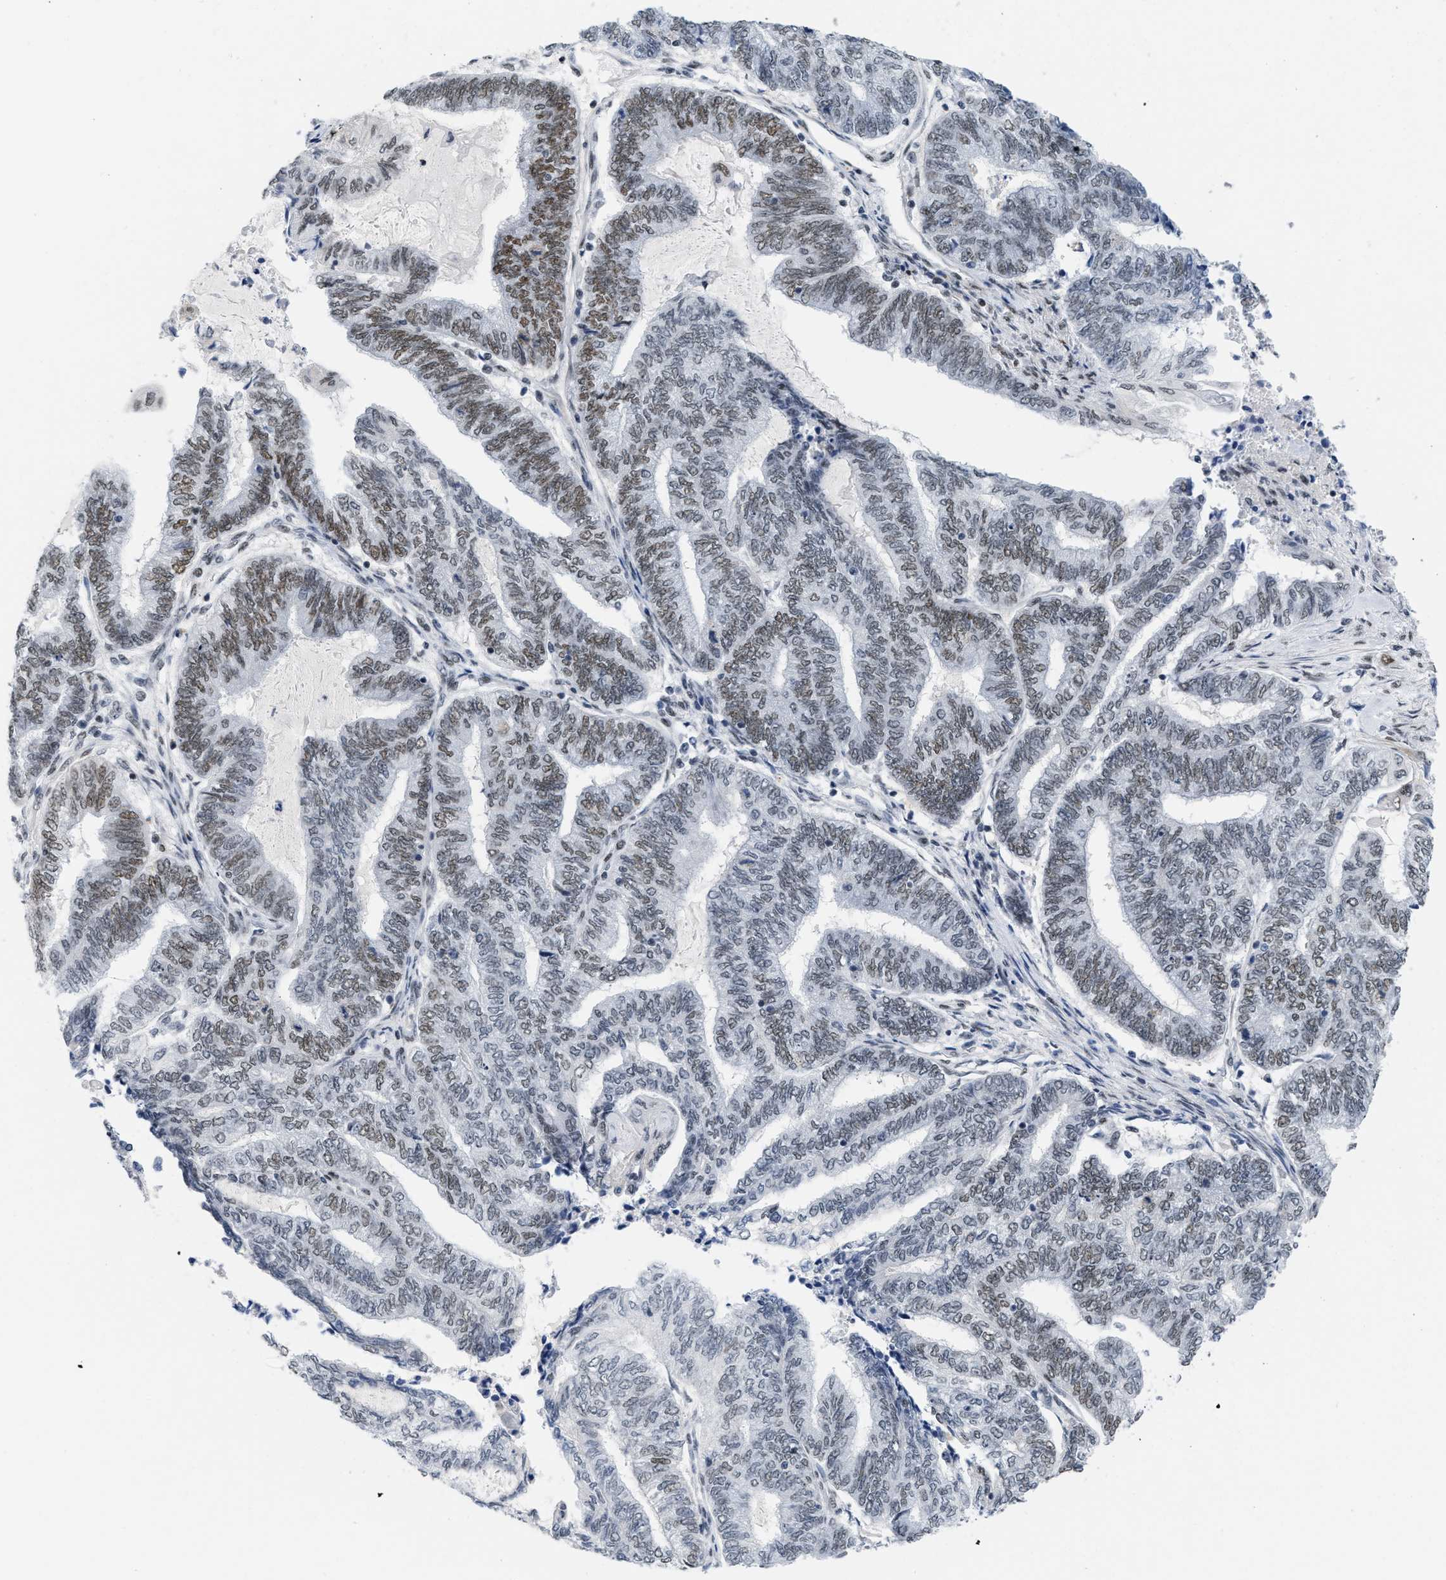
{"staining": {"intensity": "moderate", "quantity": ">75%", "location": "nuclear"}, "tissue": "endometrial cancer", "cell_type": "Tumor cells", "image_type": "cancer", "snomed": [{"axis": "morphology", "description": "Adenocarcinoma, NOS"}, {"axis": "topography", "description": "Uterus"}, {"axis": "topography", "description": "Endometrium"}], "caption": "The histopathology image shows a brown stain indicating the presence of a protein in the nuclear of tumor cells in endometrial adenocarcinoma.", "gene": "MIER1", "patient": {"sex": "female", "age": 70}}